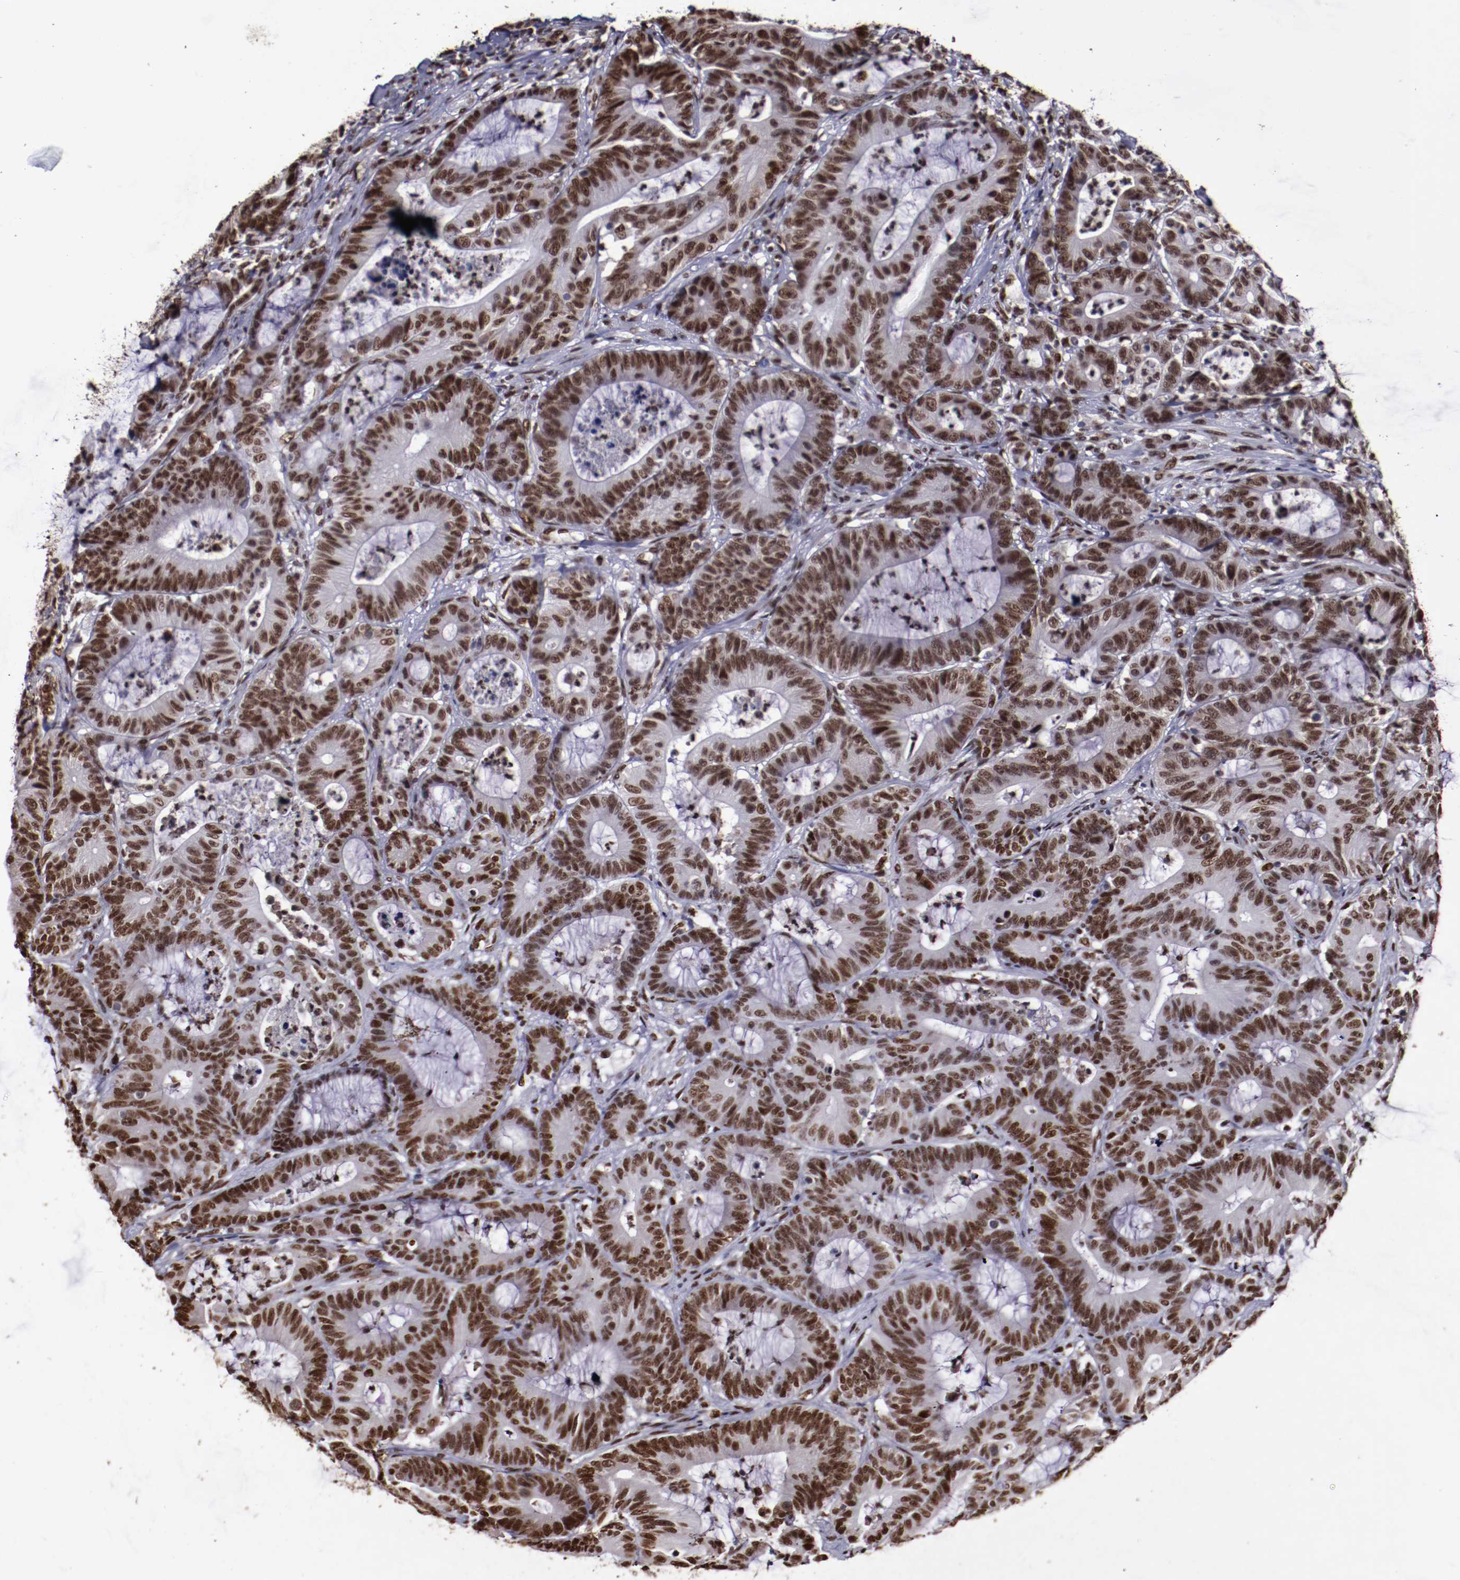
{"staining": {"intensity": "moderate", "quantity": ">75%", "location": "nuclear"}, "tissue": "colorectal cancer", "cell_type": "Tumor cells", "image_type": "cancer", "snomed": [{"axis": "morphology", "description": "Adenocarcinoma, NOS"}, {"axis": "topography", "description": "Colon"}], "caption": "Protein staining of colorectal adenocarcinoma tissue demonstrates moderate nuclear positivity in approximately >75% of tumor cells. The staining was performed using DAB (3,3'-diaminobenzidine) to visualize the protein expression in brown, while the nuclei were stained in blue with hematoxylin (Magnification: 20x).", "gene": "APEX1", "patient": {"sex": "female", "age": 84}}